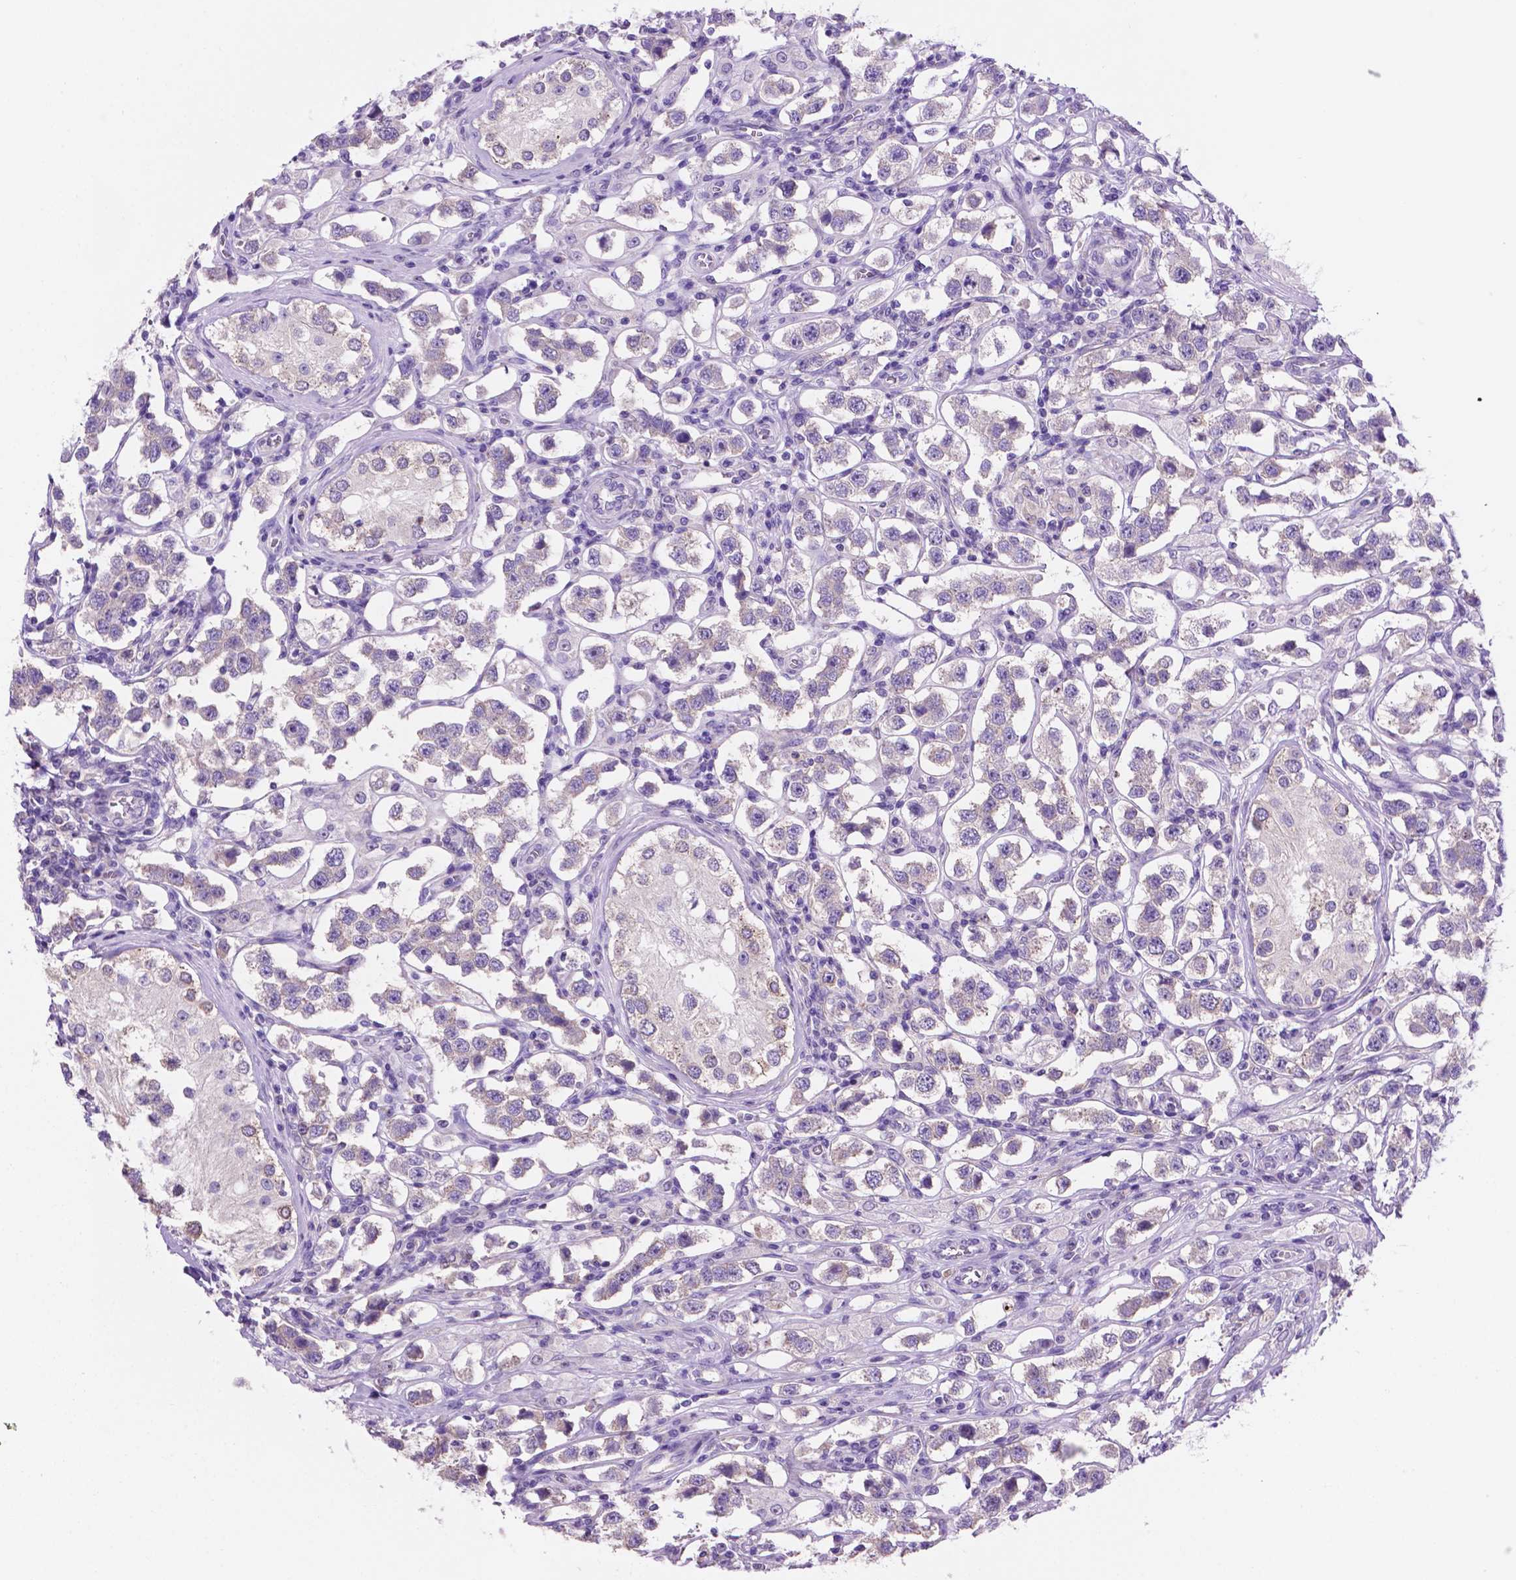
{"staining": {"intensity": "negative", "quantity": "none", "location": "none"}, "tissue": "testis cancer", "cell_type": "Tumor cells", "image_type": "cancer", "snomed": [{"axis": "morphology", "description": "Seminoma, NOS"}, {"axis": "topography", "description": "Testis"}], "caption": "Immunohistochemistry (IHC) of testis cancer (seminoma) displays no staining in tumor cells.", "gene": "SPDYA", "patient": {"sex": "male", "age": 37}}